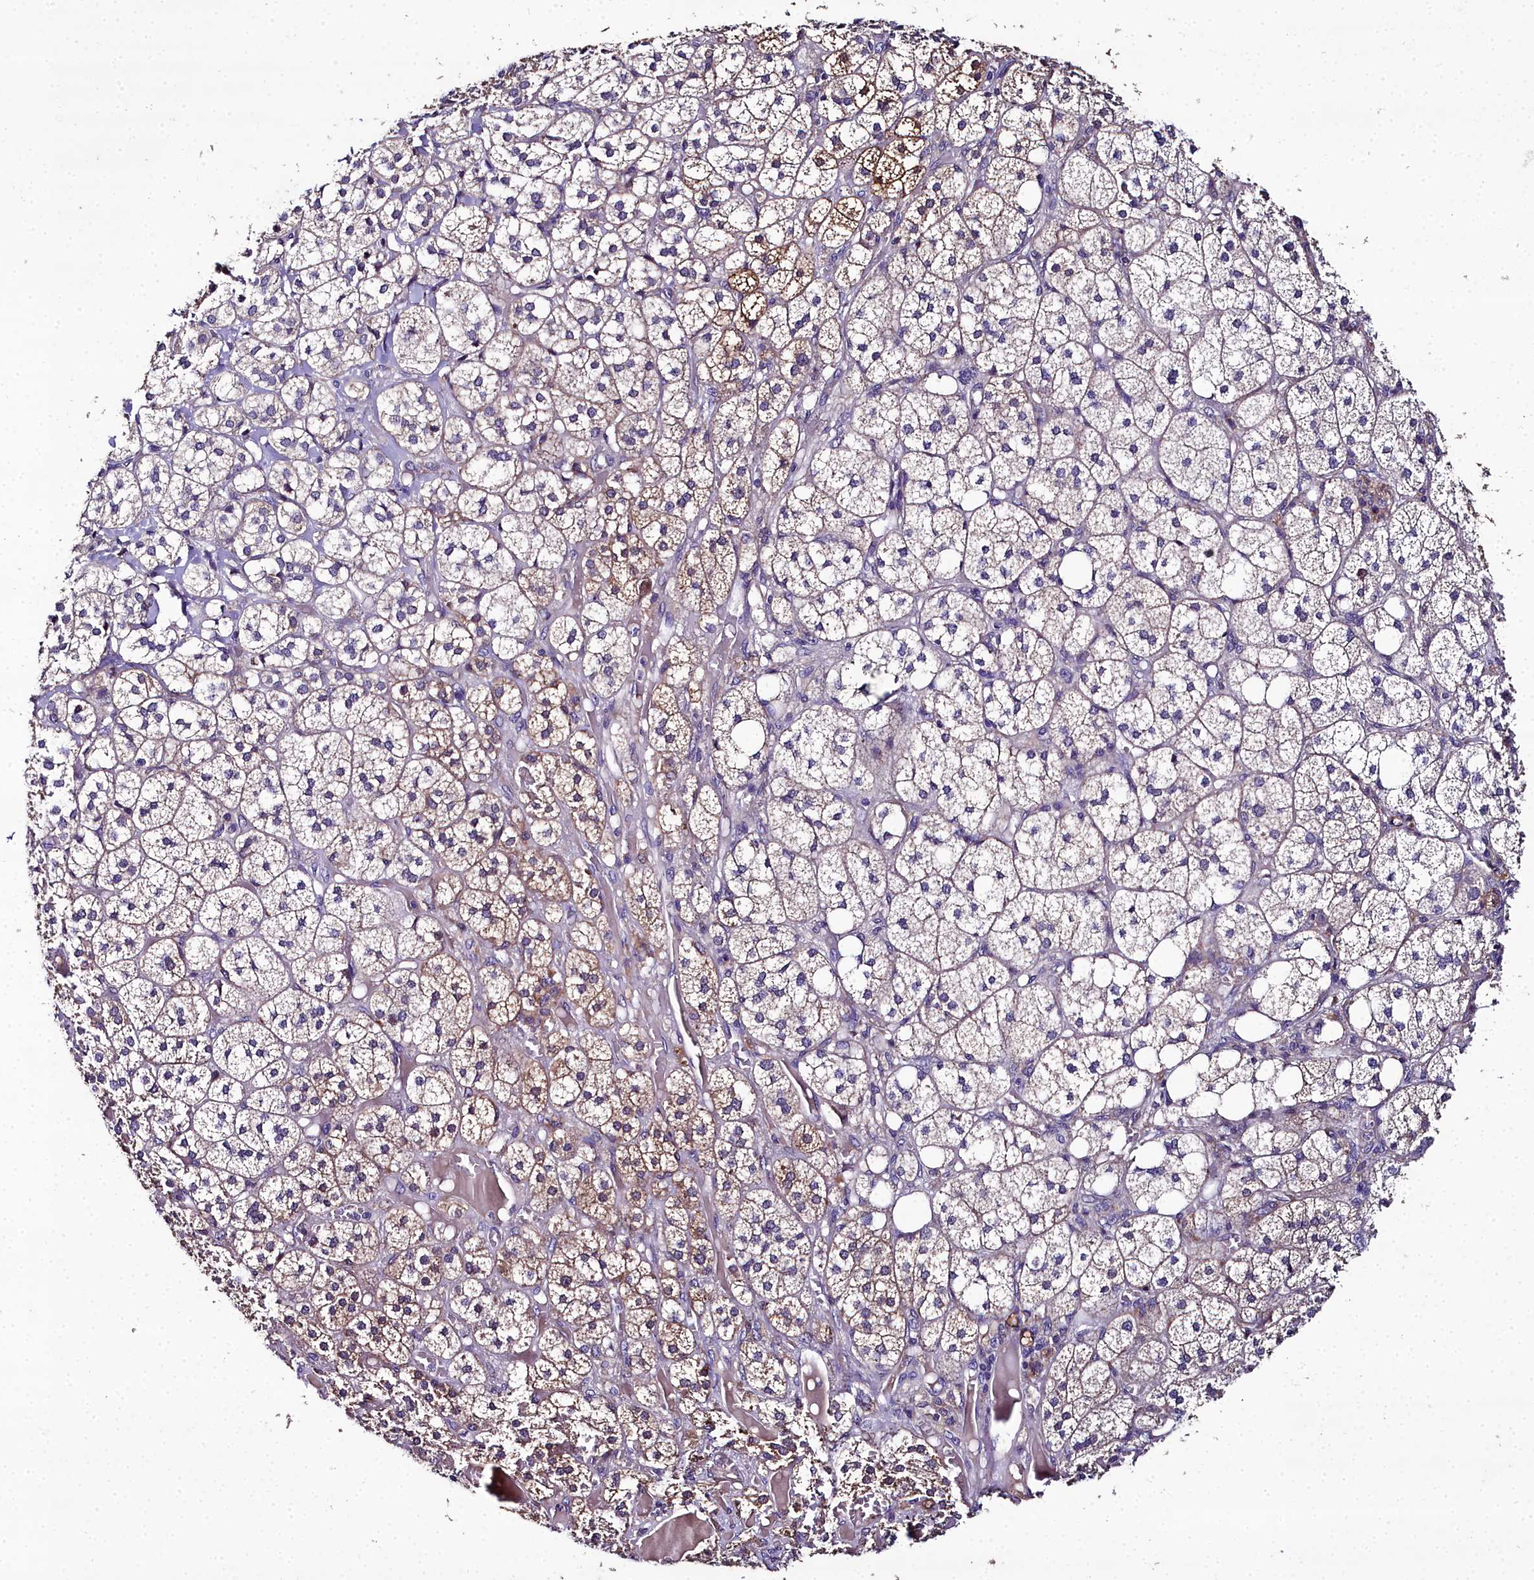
{"staining": {"intensity": "moderate", "quantity": "25%-75%", "location": "cytoplasmic/membranous"}, "tissue": "adrenal gland", "cell_type": "Glandular cells", "image_type": "normal", "snomed": [{"axis": "morphology", "description": "Normal tissue, NOS"}, {"axis": "topography", "description": "Adrenal gland"}], "caption": "Human adrenal gland stained for a protein (brown) reveals moderate cytoplasmic/membranous positive staining in about 25%-75% of glandular cells.", "gene": "NT5M", "patient": {"sex": "female", "age": 61}}